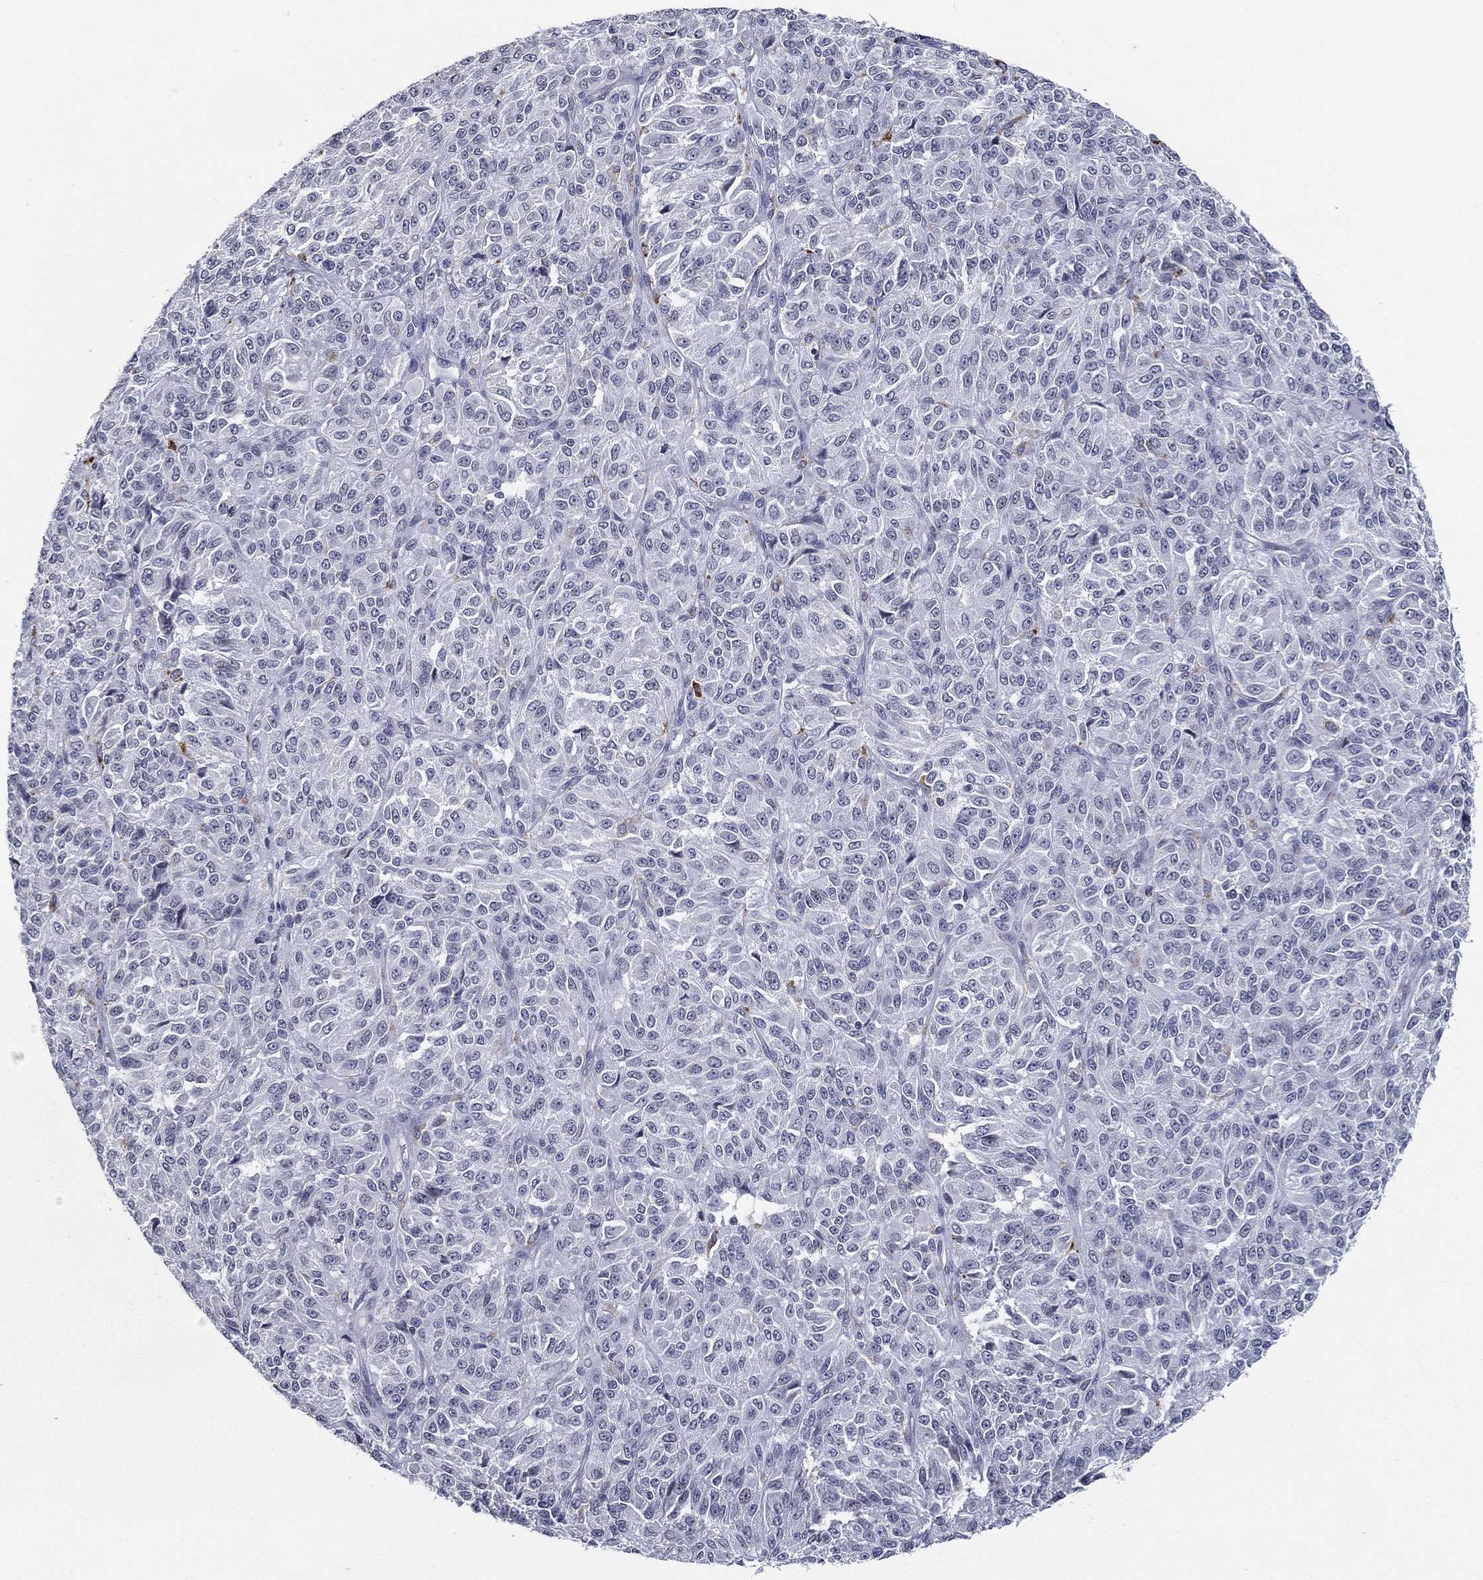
{"staining": {"intensity": "negative", "quantity": "none", "location": "none"}, "tissue": "melanoma", "cell_type": "Tumor cells", "image_type": "cancer", "snomed": [{"axis": "morphology", "description": "Malignant melanoma, Metastatic site"}, {"axis": "topography", "description": "Brain"}], "caption": "An image of human melanoma is negative for staining in tumor cells.", "gene": "EVI2B", "patient": {"sex": "female", "age": 56}}